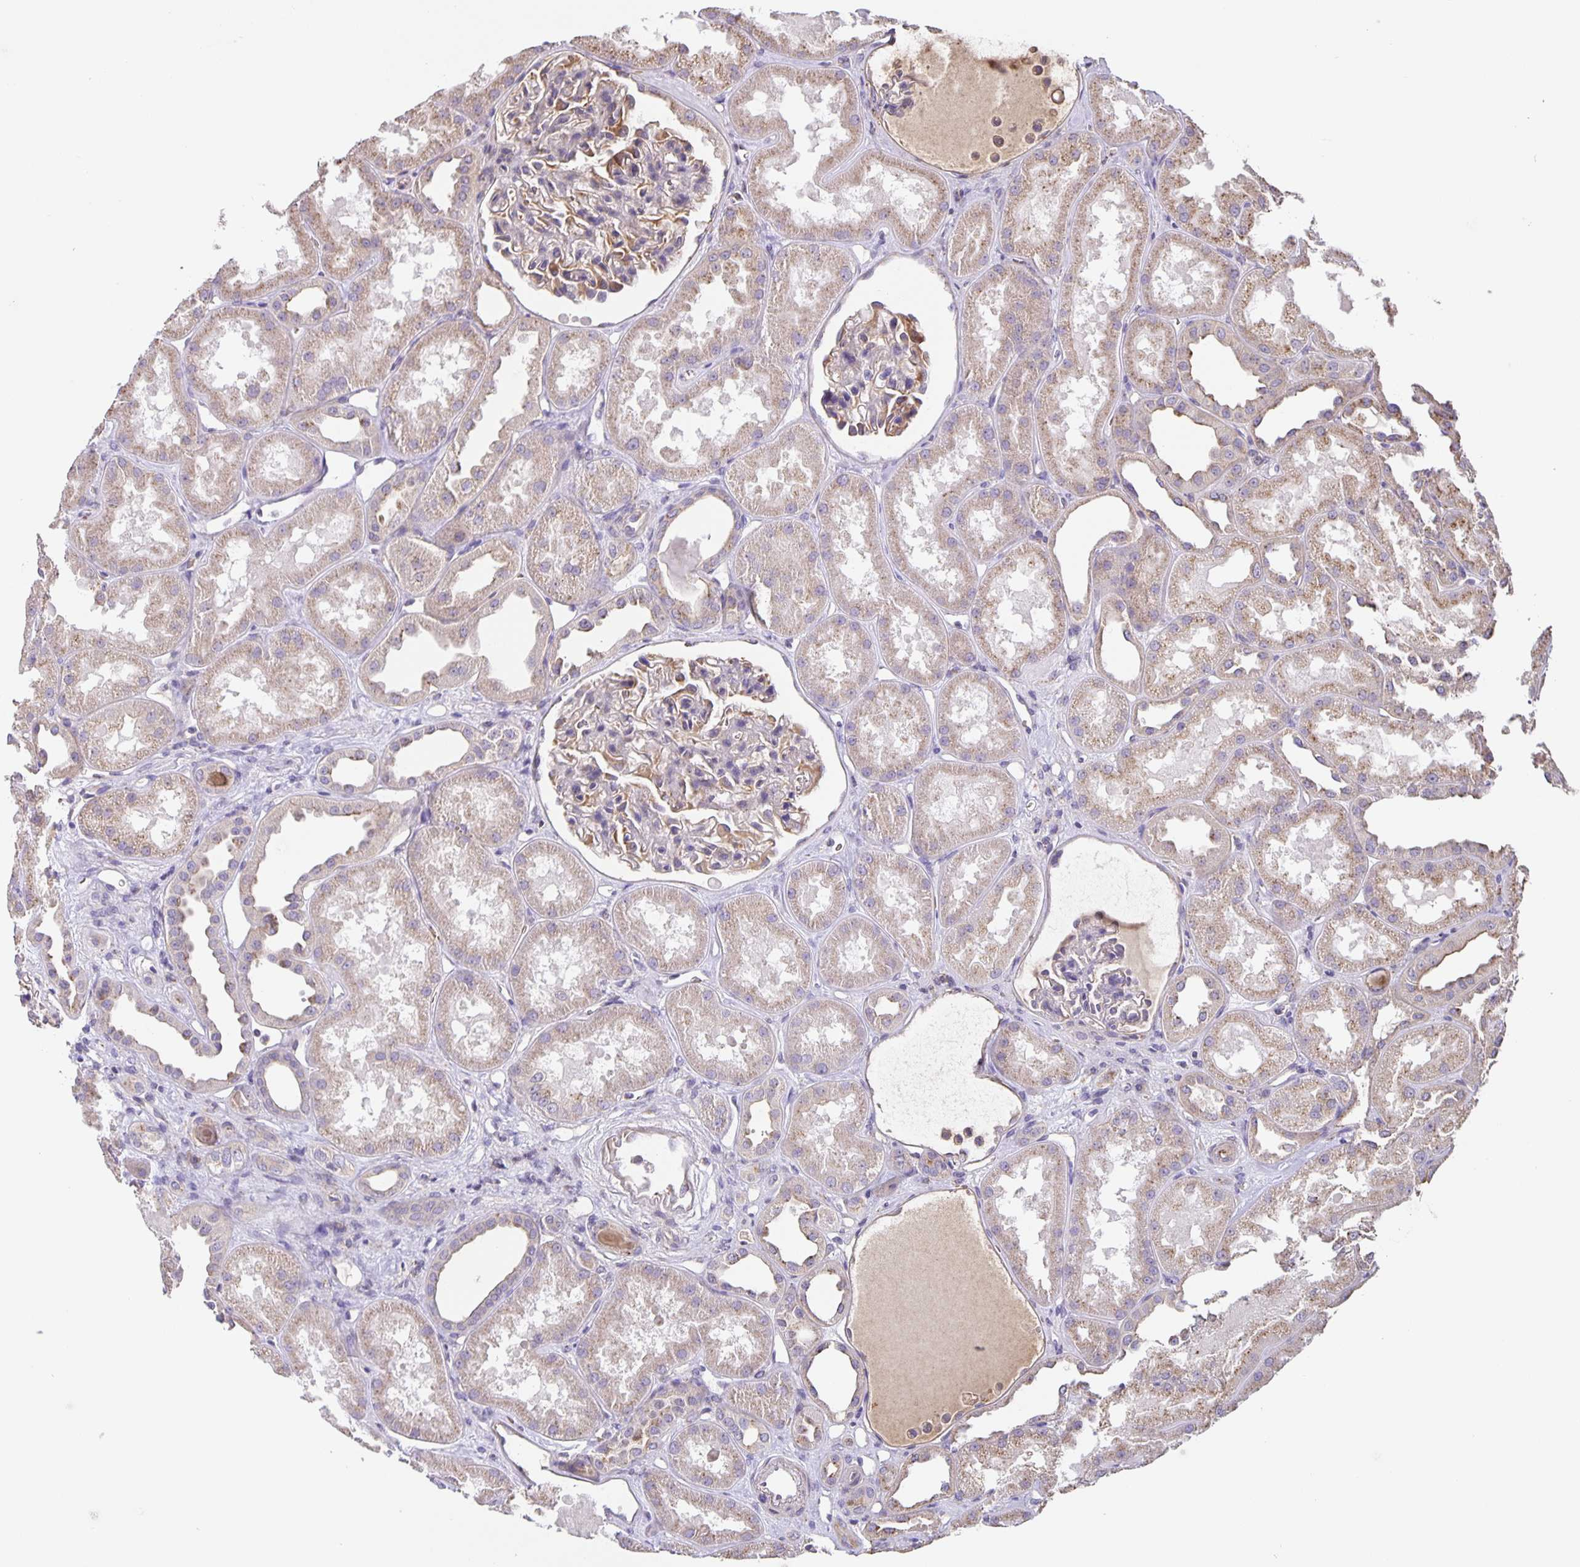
{"staining": {"intensity": "moderate", "quantity": "<25%", "location": "cytoplasmic/membranous"}, "tissue": "kidney", "cell_type": "Cells in glomeruli", "image_type": "normal", "snomed": [{"axis": "morphology", "description": "Normal tissue, NOS"}, {"axis": "topography", "description": "Kidney"}], "caption": "Moderate cytoplasmic/membranous protein positivity is present in about <25% of cells in glomeruli in kidney. (DAB (3,3'-diaminobenzidine) IHC with brightfield microscopy, high magnification).", "gene": "TMEM71", "patient": {"sex": "male", "age": 61}}